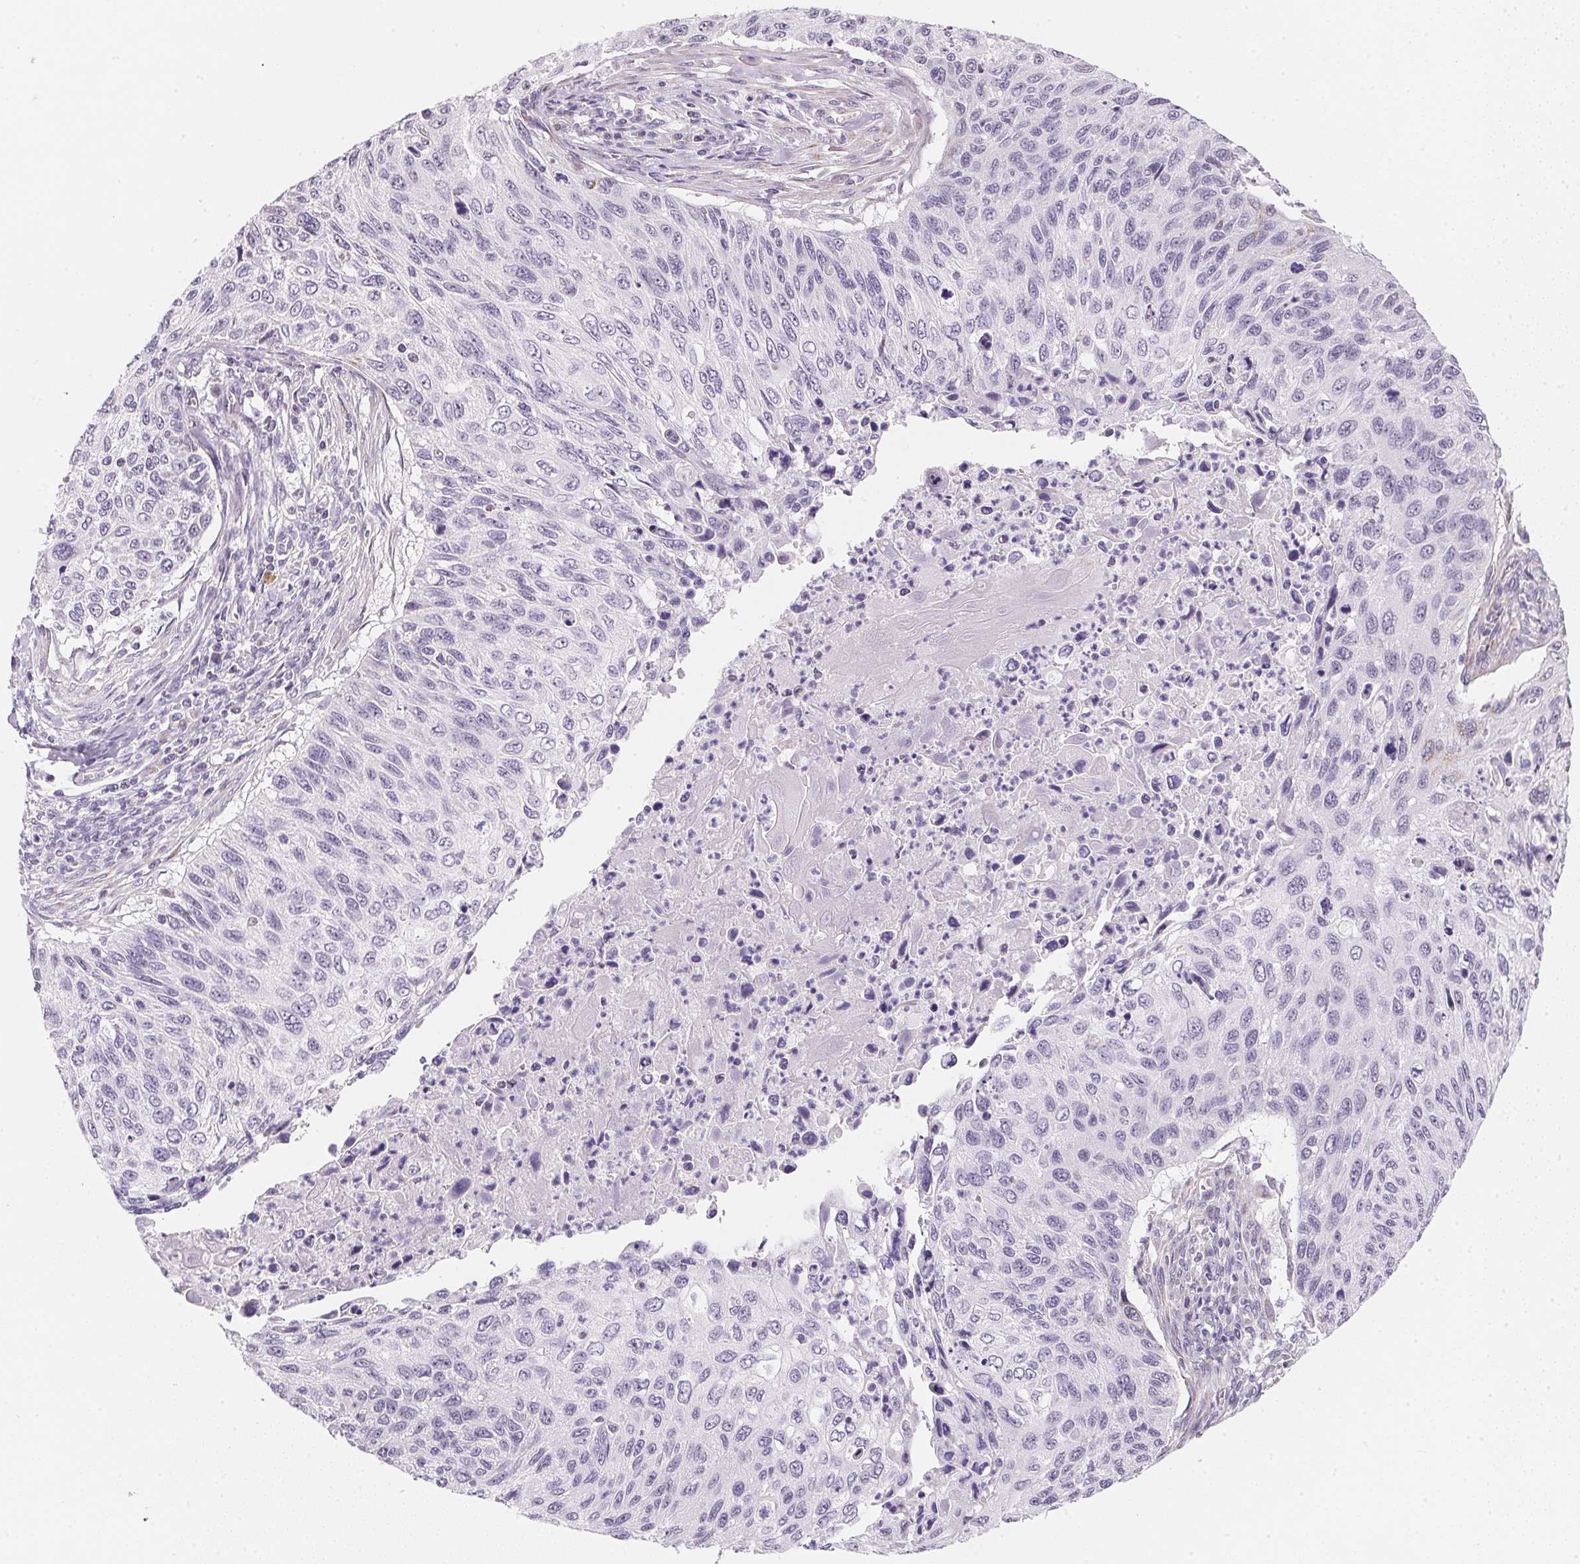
{"staining": {"intensity": "negative", "quantity": "none", "location": "none"}, "tissue": "cervical cancer", "cell_type": "Tumor cells", "image_type": "cancer", "snomed": [{"axis": "morphology", "description": "Squamous cell carcinoma, NOS"}, {"axis": "topography", "description": "Cervix"}], "caption": "DAB immunohistochemical staining of human squamous cell carcinoma (cervical) exhibits no significant staining in tumor cells.", "gene": "GIPC2", "patient": {"sex": "female", "age": 70}}